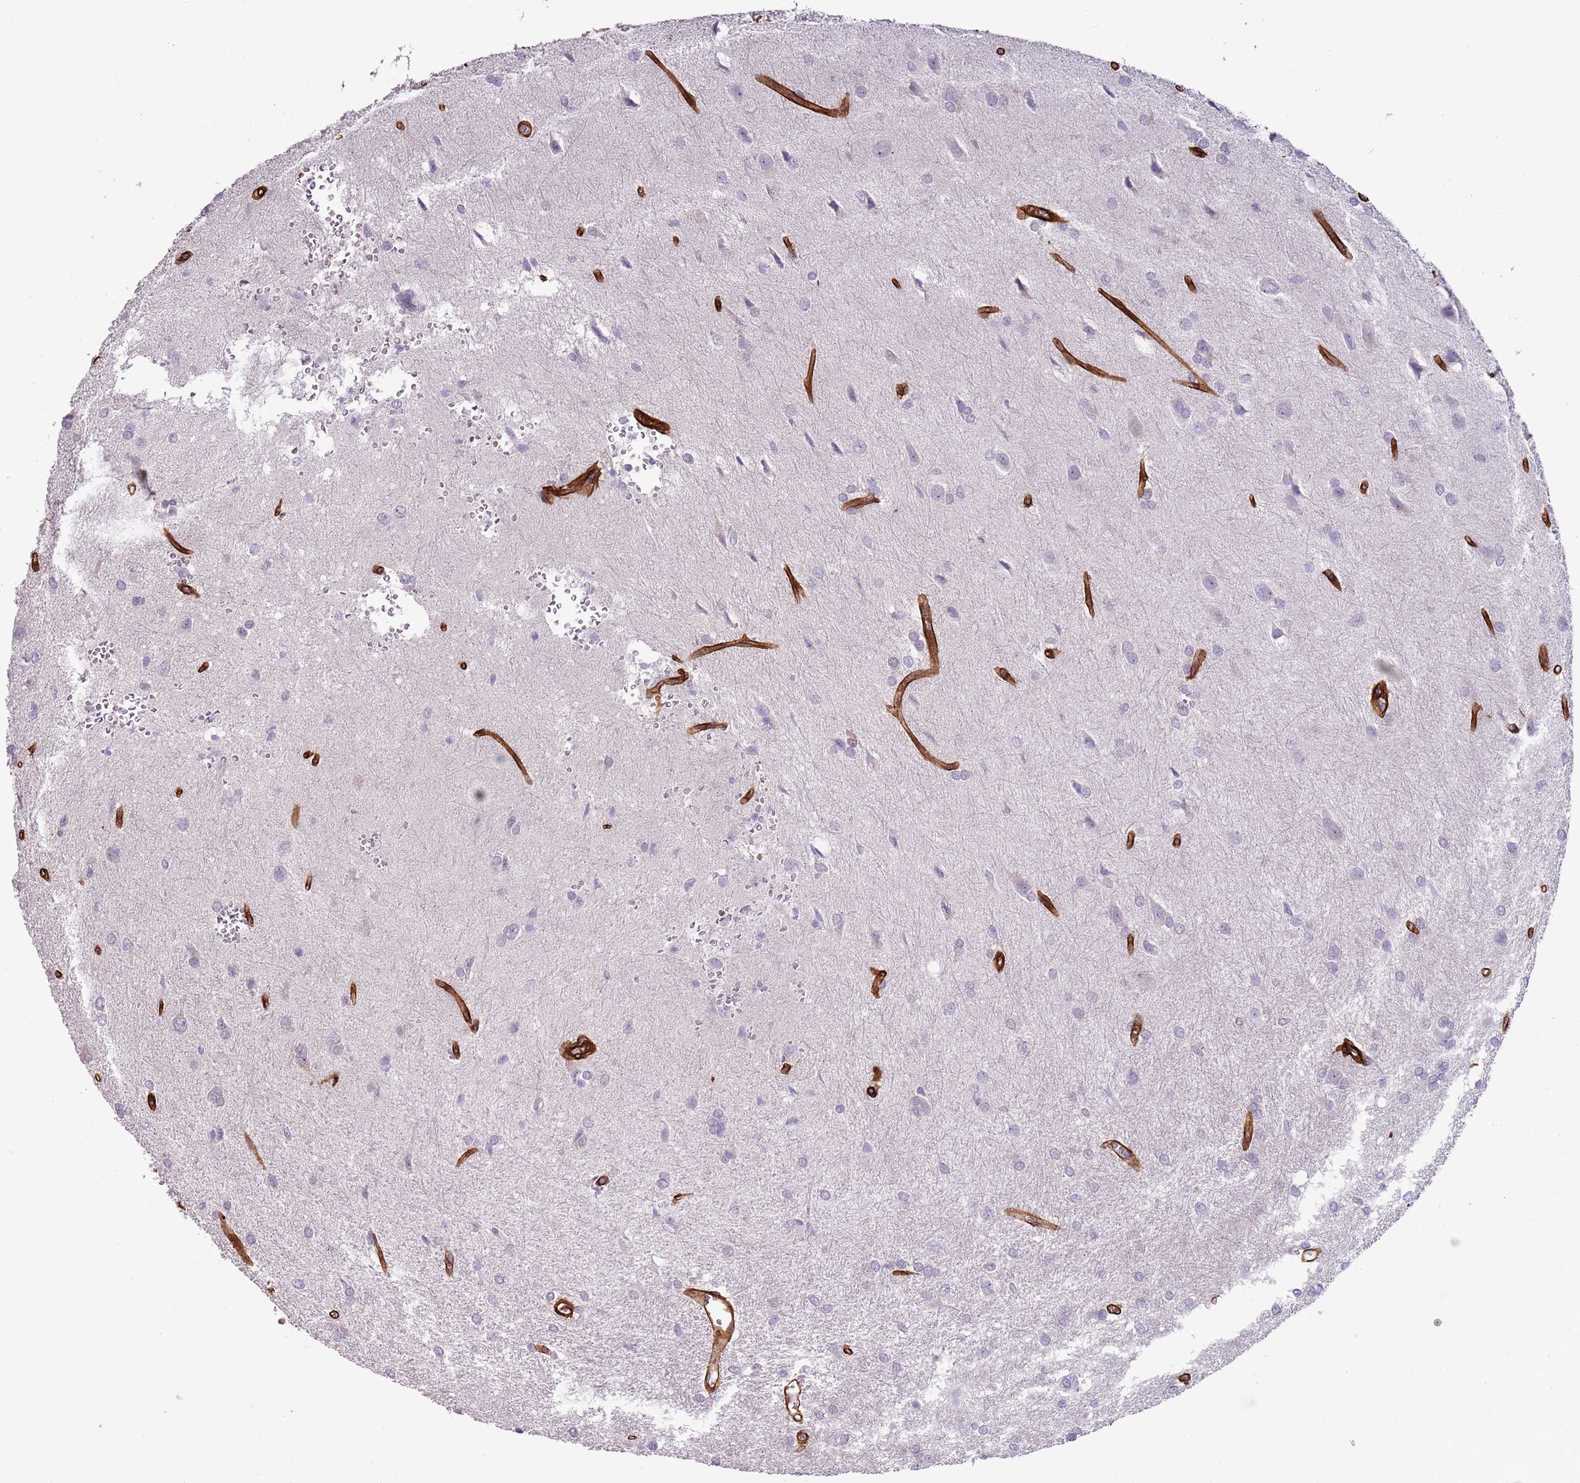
{"staining": {"intensity": "negative", "quantity": "none", "location": "none"}, "tissue": "glioma", "cell_type": "Tumor cells", "image_type": "cancer", "snomed": [{"axis": "morphology", "description": "Glioma, malignant, High grade"}, {"axis": "topography", "description": "Brain"}], "caption": "DAB (3,3'-diaminobenzidine) immunohistochemical staining of malignant glioma (high-grade) demonstrates no significant staining in tumor cells. Nuclei are stained in blue.", "gene": "TINAGL1", "patient": {"sex": "female", "age": 50}}